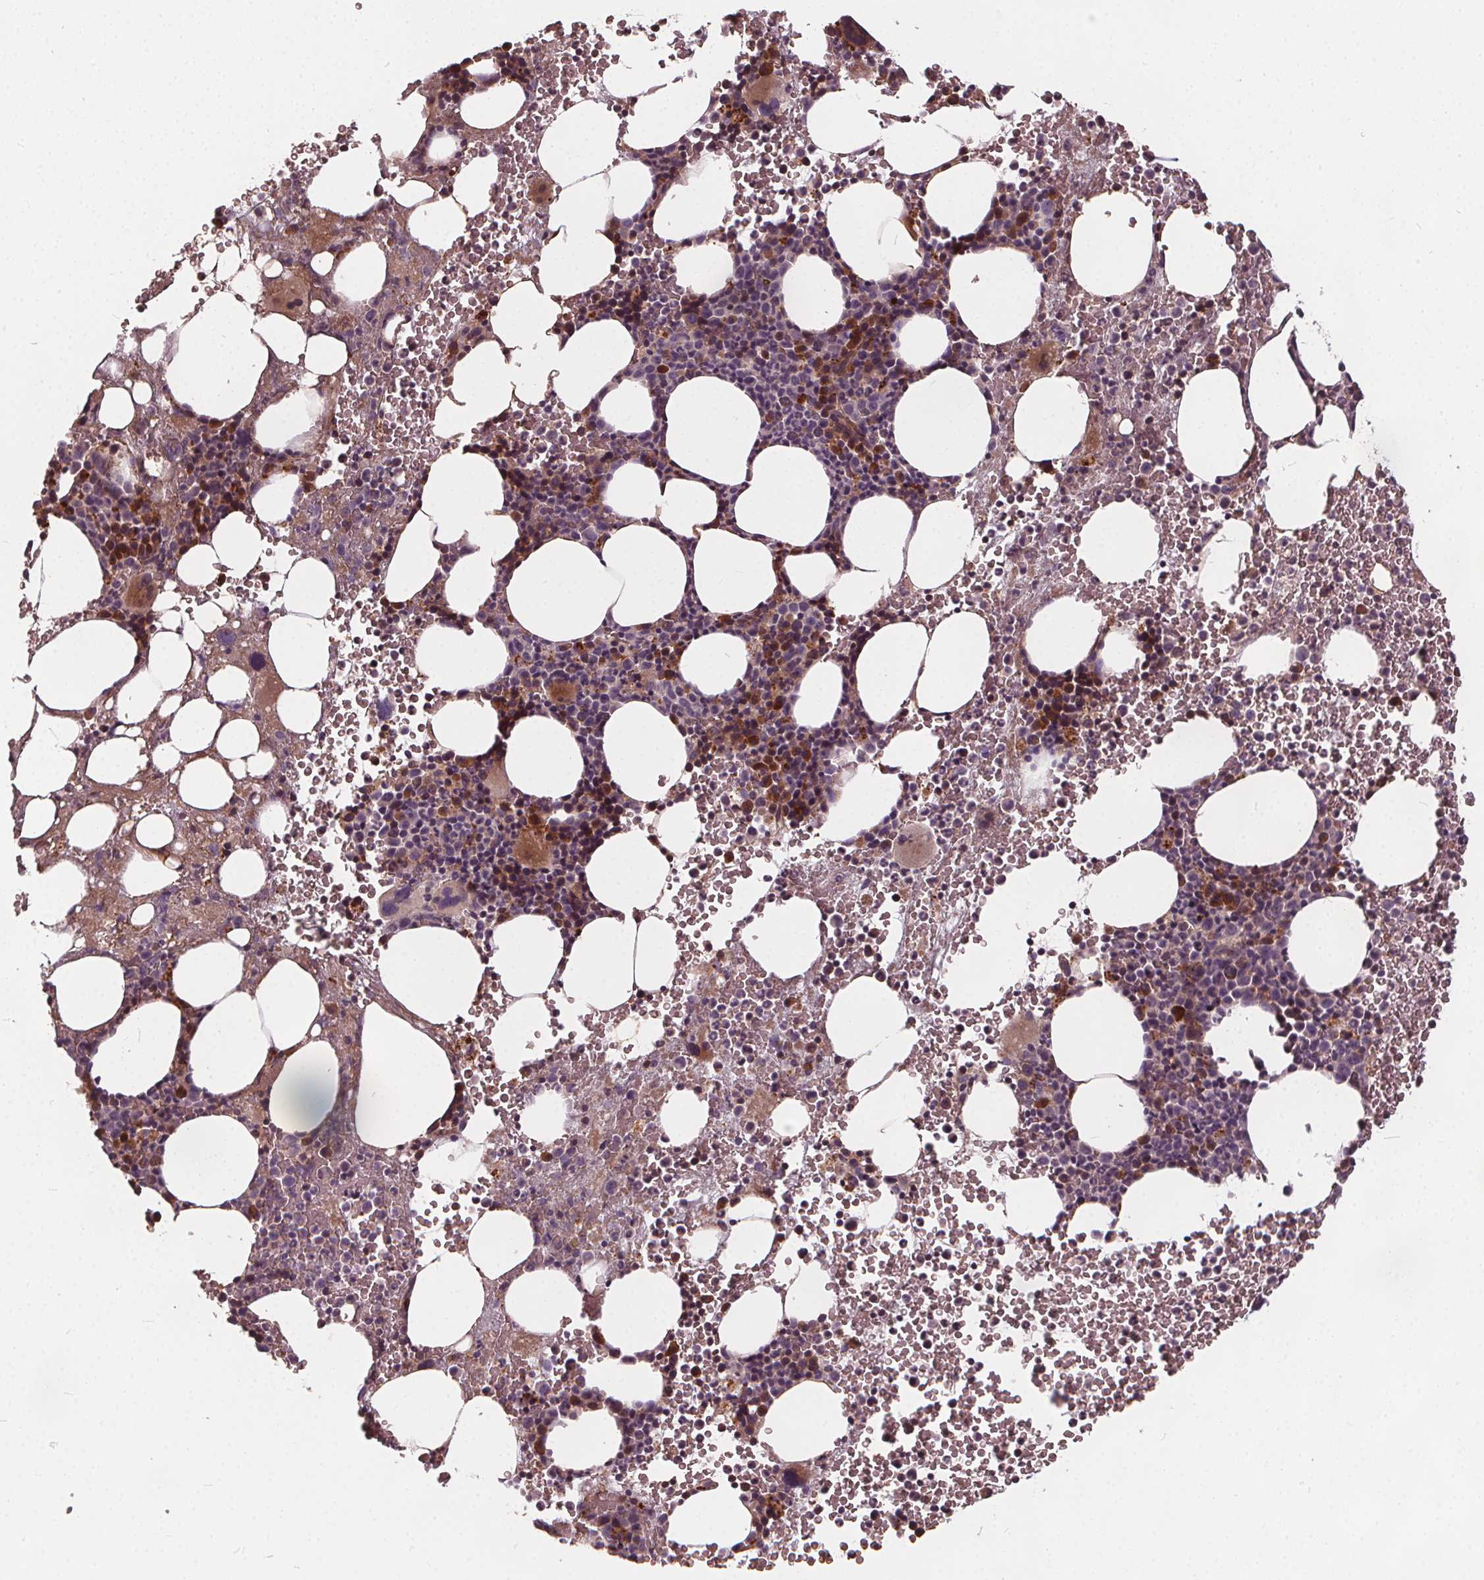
{"staining": {"intensity": "moderate", "quantity": "<25%", "location": "cytoplasmic/membranous"}, "tissue": "bone marrow", "cell_type": "Hematopoietic cells", "image_type": "normal", "snomed": [{"axis": "morphology", "description": "Normal tissue, NOS"}, {"axis": "topography", "description": "Bone marrow"}], "caption": "The micrograph shows a brown stain indicating the presence of a protein in the cytoplasmic/membranous of hematopoietic cells in bone marrow. Using DAB (3,3'-diaminobenzidine) (brown) and hematoxylin (blue) stains, captured at high magnification using brightfield microscopy.", "gene": "IPO13", "patient": {"sex": "female", "age": 56}}